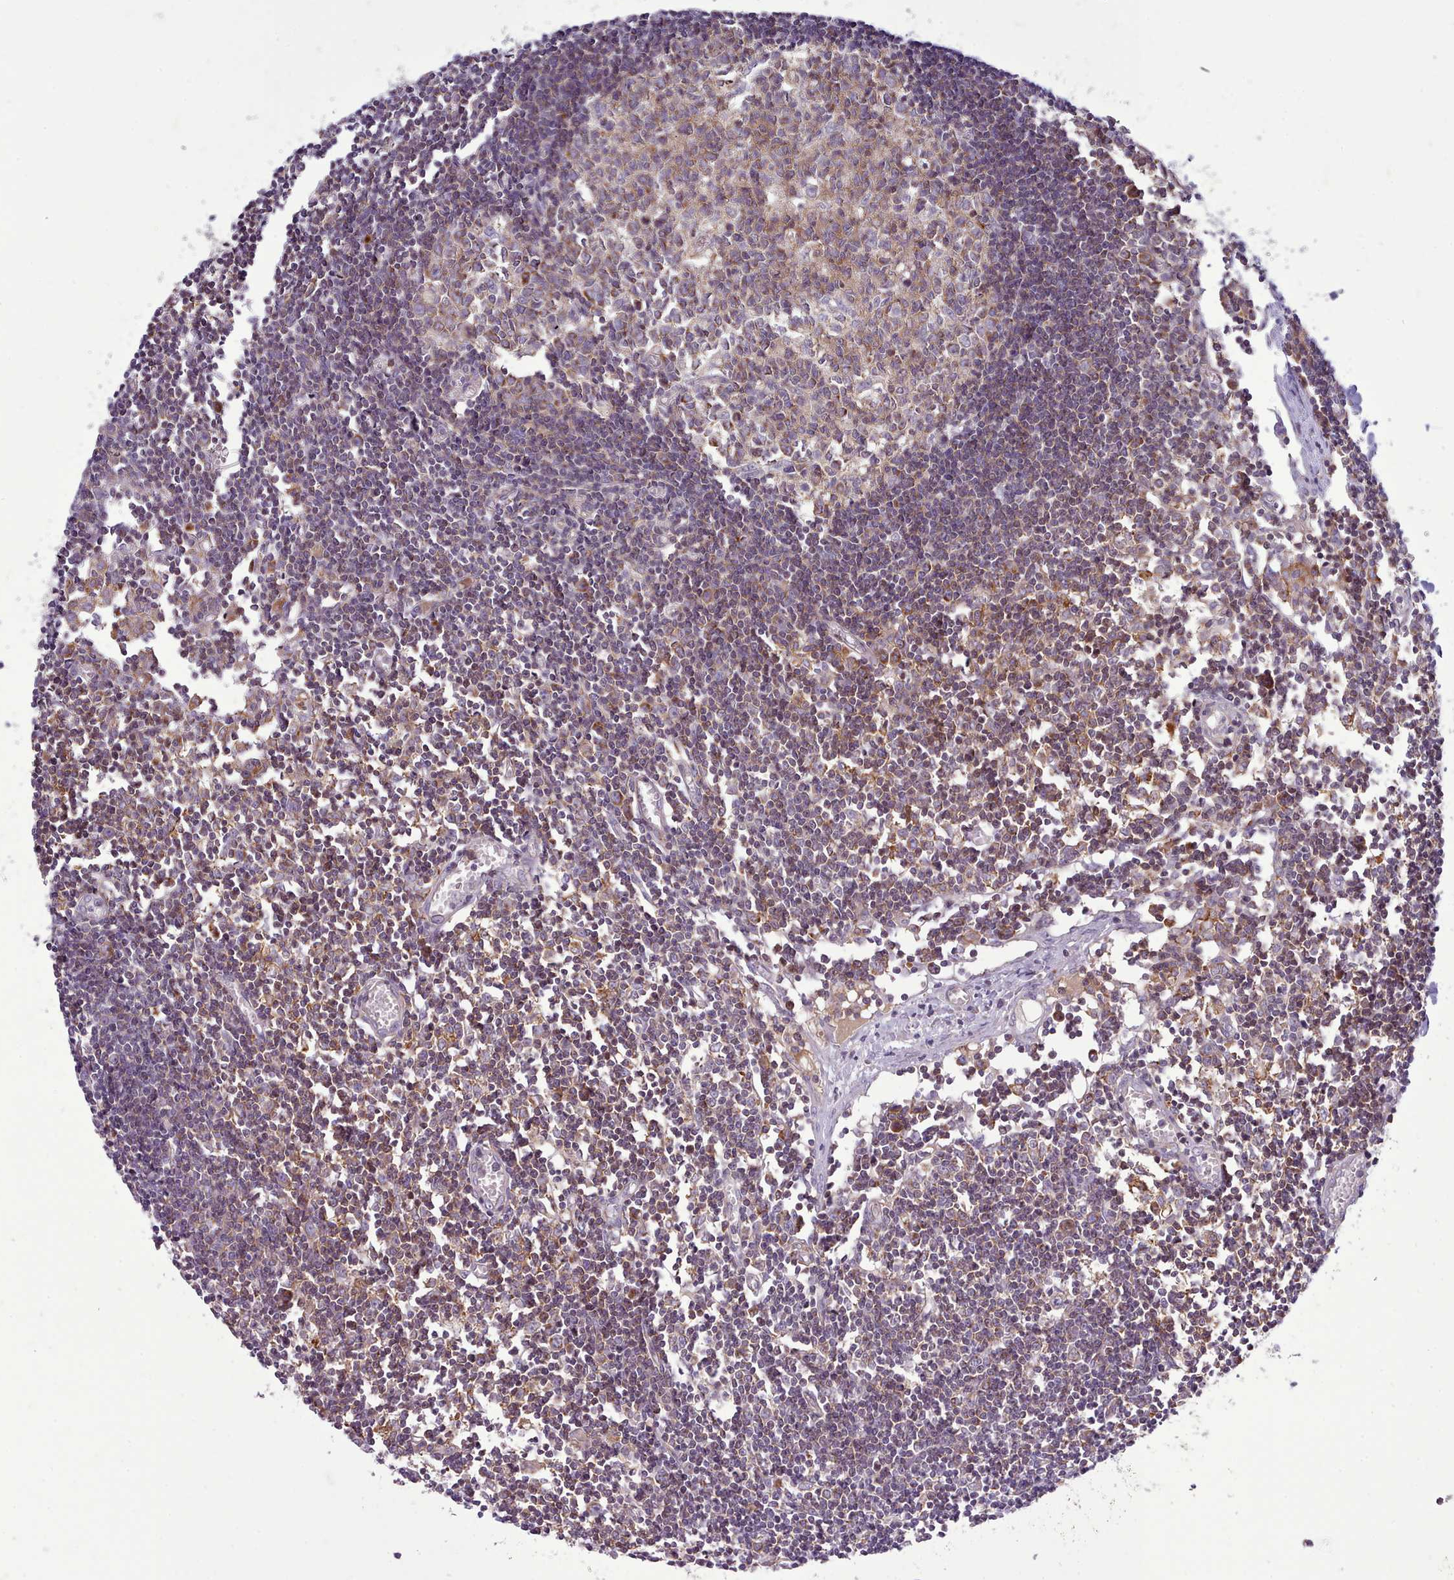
{"staining": {"intensity": "weak", "quantity": "25%-75%", "location": "cytoplasmic/membranous"}, "tissue": "lymph node", "cell_type": "Germinal center cells", "image_type": "normal", "snomed": [{"axis": "morphology", "description": "Normal tissue, NOS"}, {"axis": "topography", "description": "Lymph node"}], "caption": "DAB (3,3'-diaminobenzidine) immunohistochemical staining of benign human lymph node displays weak cytoplasmic/membranous protein staining in approximately 25%-75% of germinal center cells. (brown staining indicates protein expression, while blue staining denotes nuclei).", "gene": "TENT4B", "patient": {"sex": "female", "age": 11}}